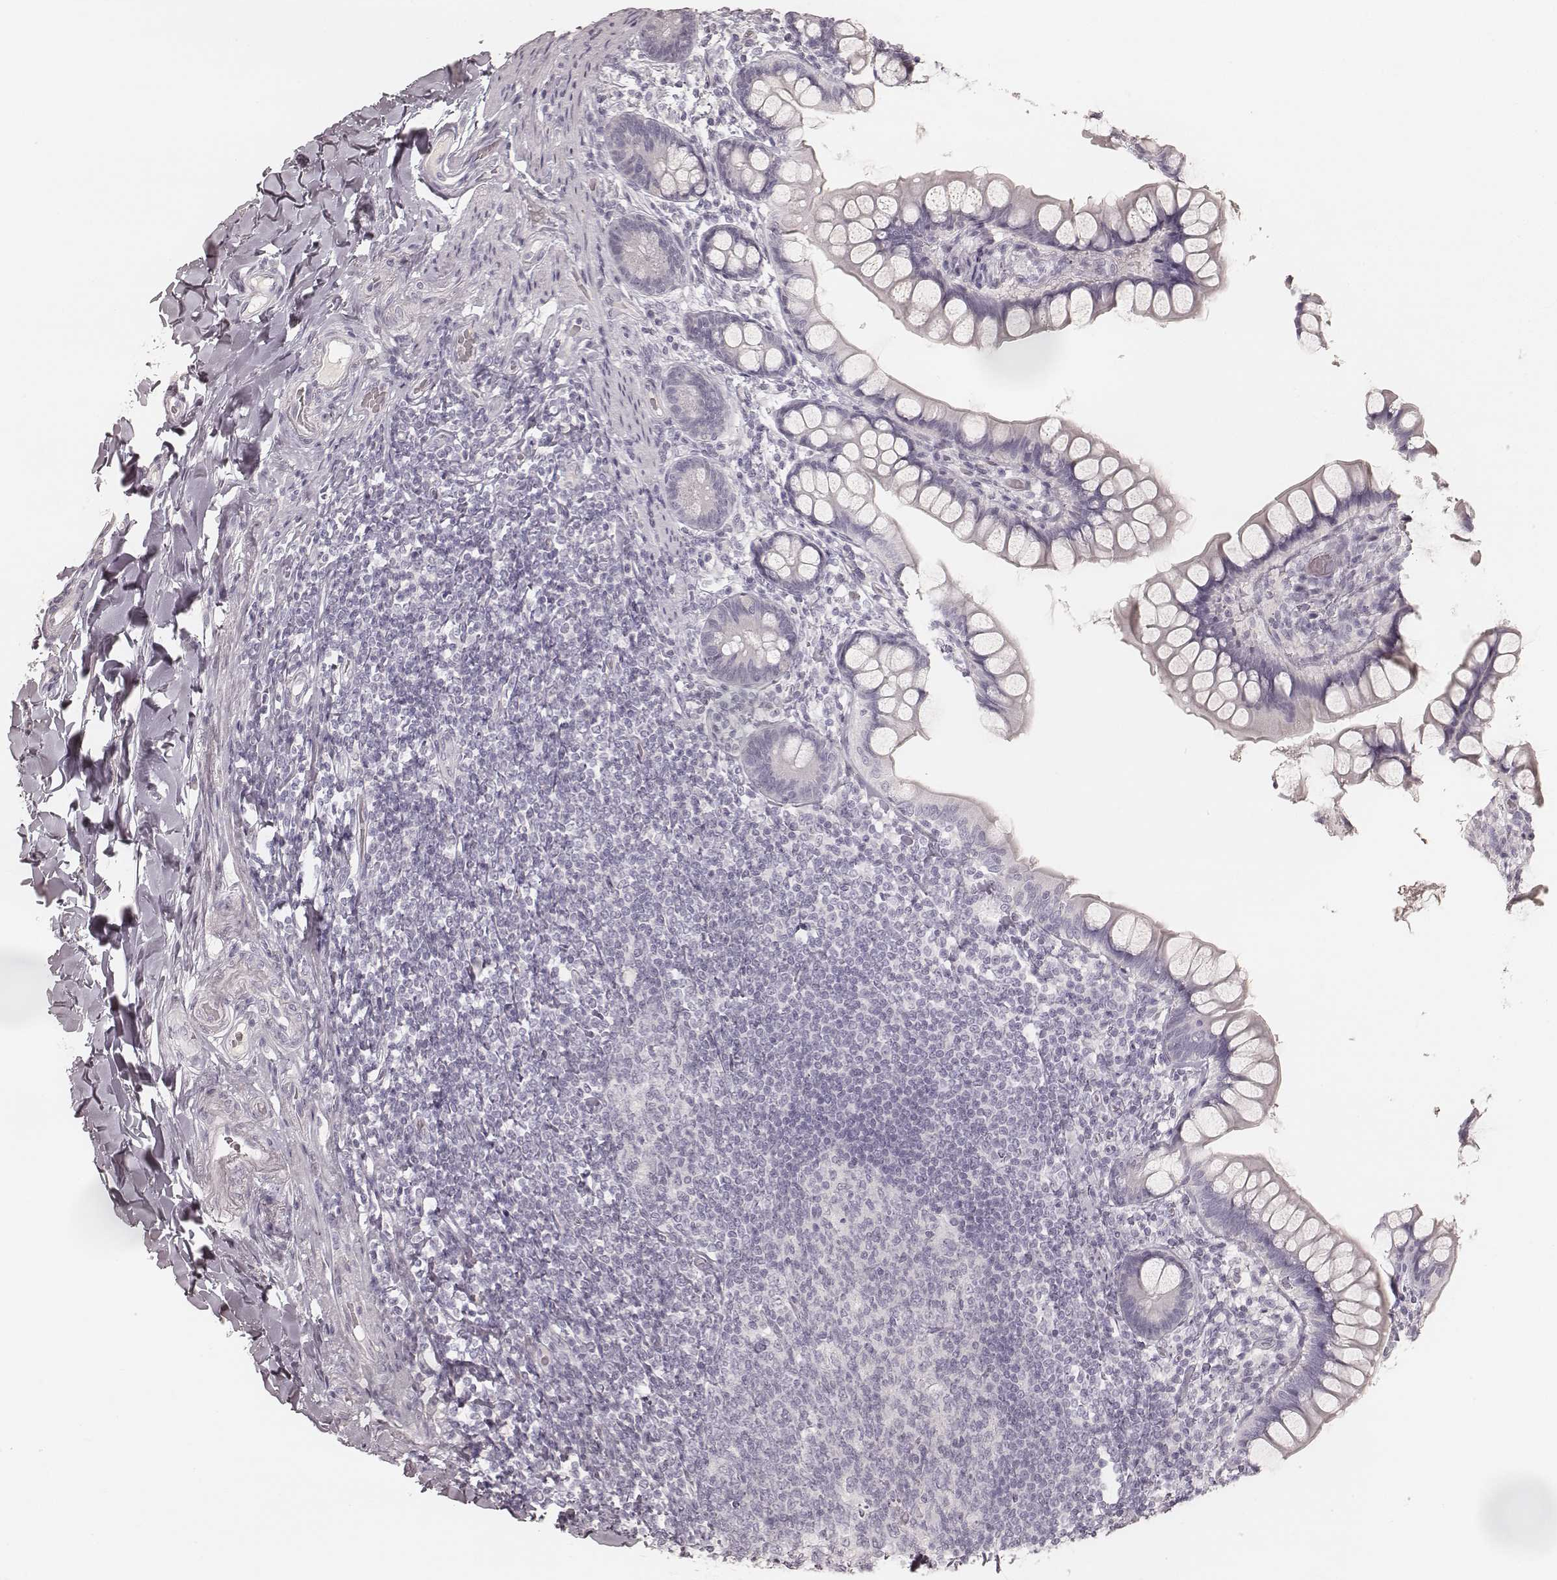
{"staining": {"intensity": "negative", "quantity": "none", "location": "none"}, "tissue": "small intestine", "cell_type": "Glandular cells", "image_type": "normal", "snomed": [{"axis": "morphology", "description": "Normal tissue, NOS"}, {"axis": "topography", "description": "Small intestine"}], "caption": "Immunohistochemistry of benign small intestine demonstrates no expression in glandular cells.", "gene": "KRT26", "patient": {"sex": "male", "age": 70}}